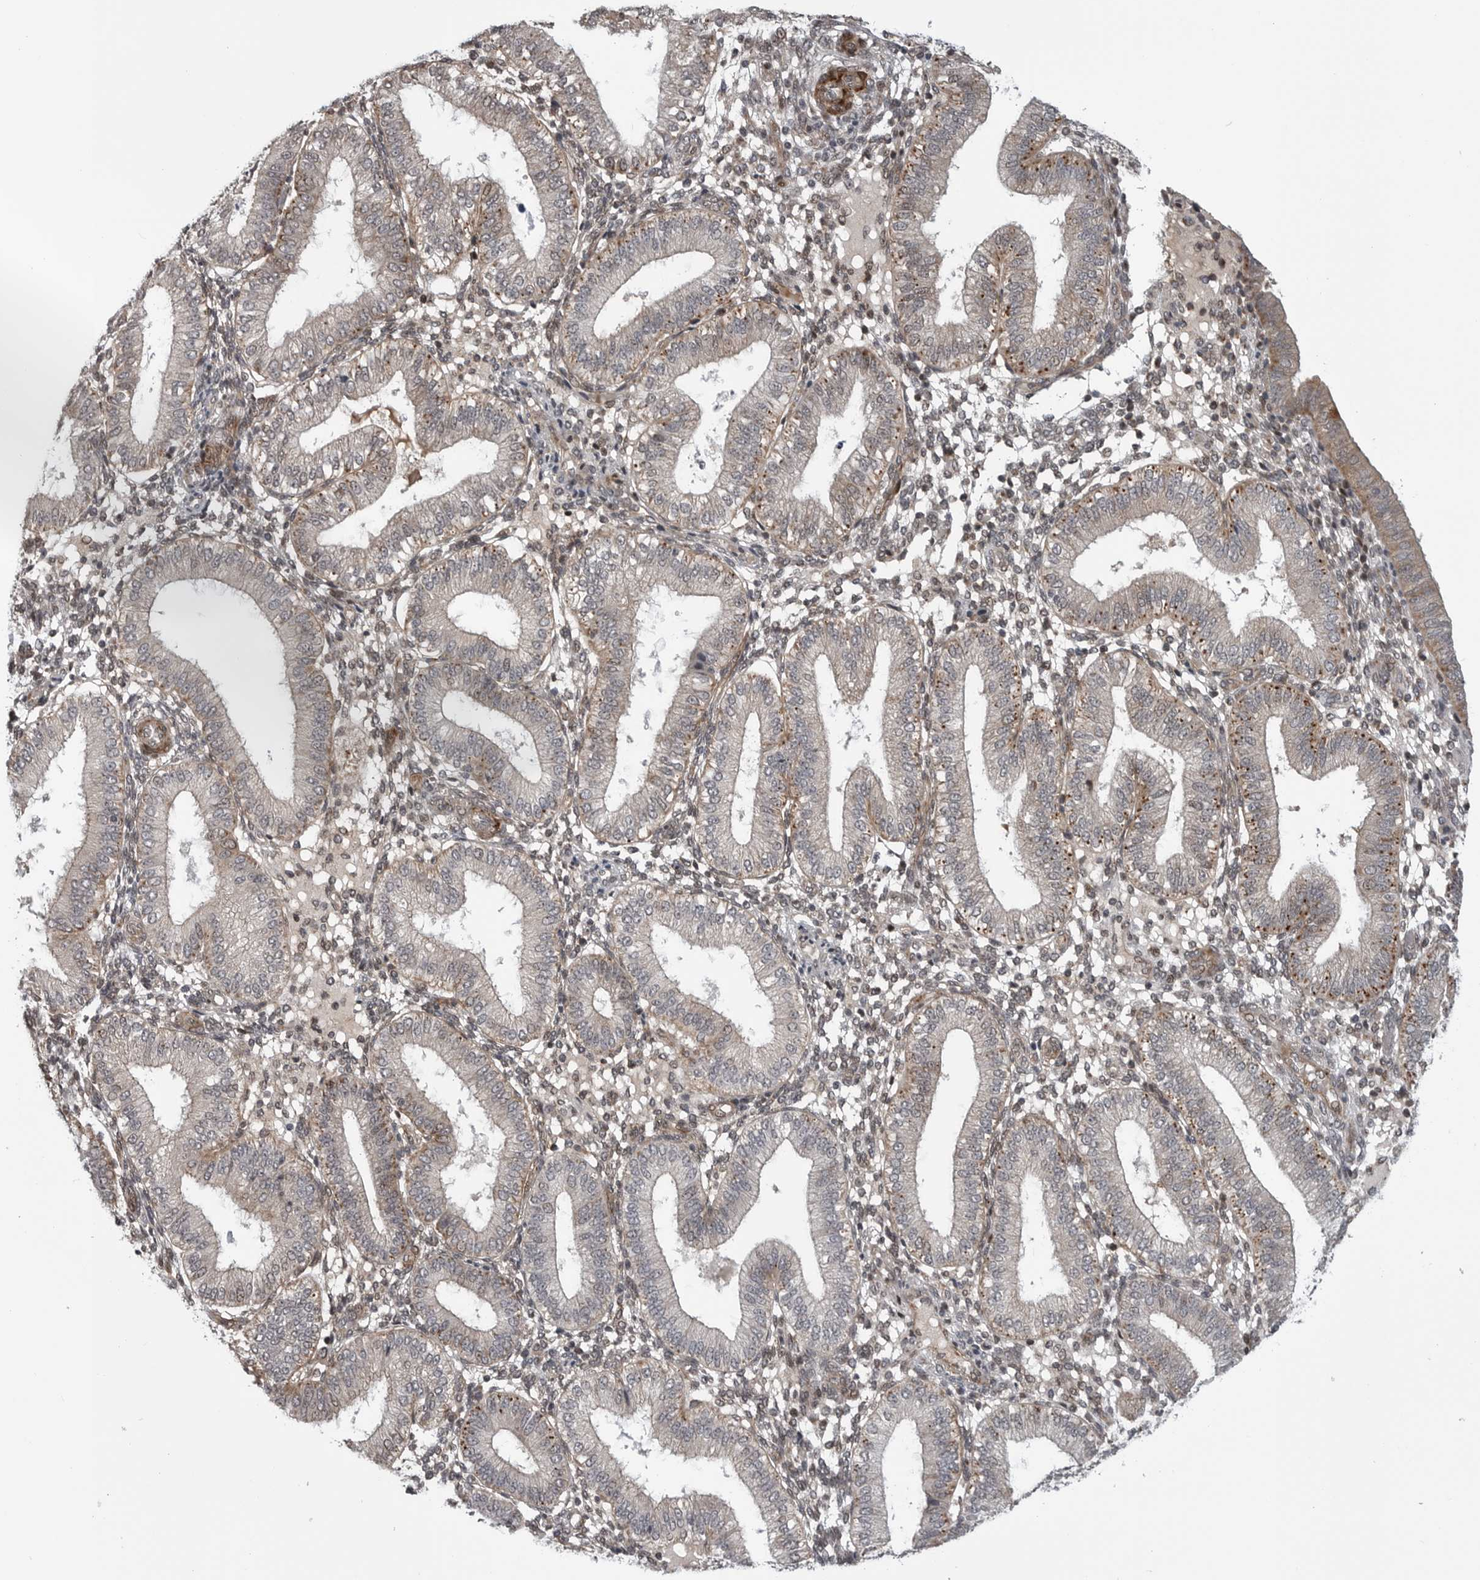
{"staining": {"intensity": "moderate", "quantity": "<25%", "location": "cytoplasmic/membranous"}, "tissue": "endometrium", "cell_type": "Cells in endometrial stroma", "image_type": "normal", "snomed": [{"axis": "morphology", "description": "Normal tissue, NOS"}, {"axis": "topography", "description": "Endometrium"}], "caption": "Brown immunohistochemical staining in normal endometrium reveals moderate cytoplasmic/membranous expression in approximately <25% of cells in endometrial stroma. (Stains: DAB in brown, nuclei in blue, Microscopy: brightfield microscopy at high magnification).", "gene": "FAAP100", "patient": {"sex": "female", "age": 39}}